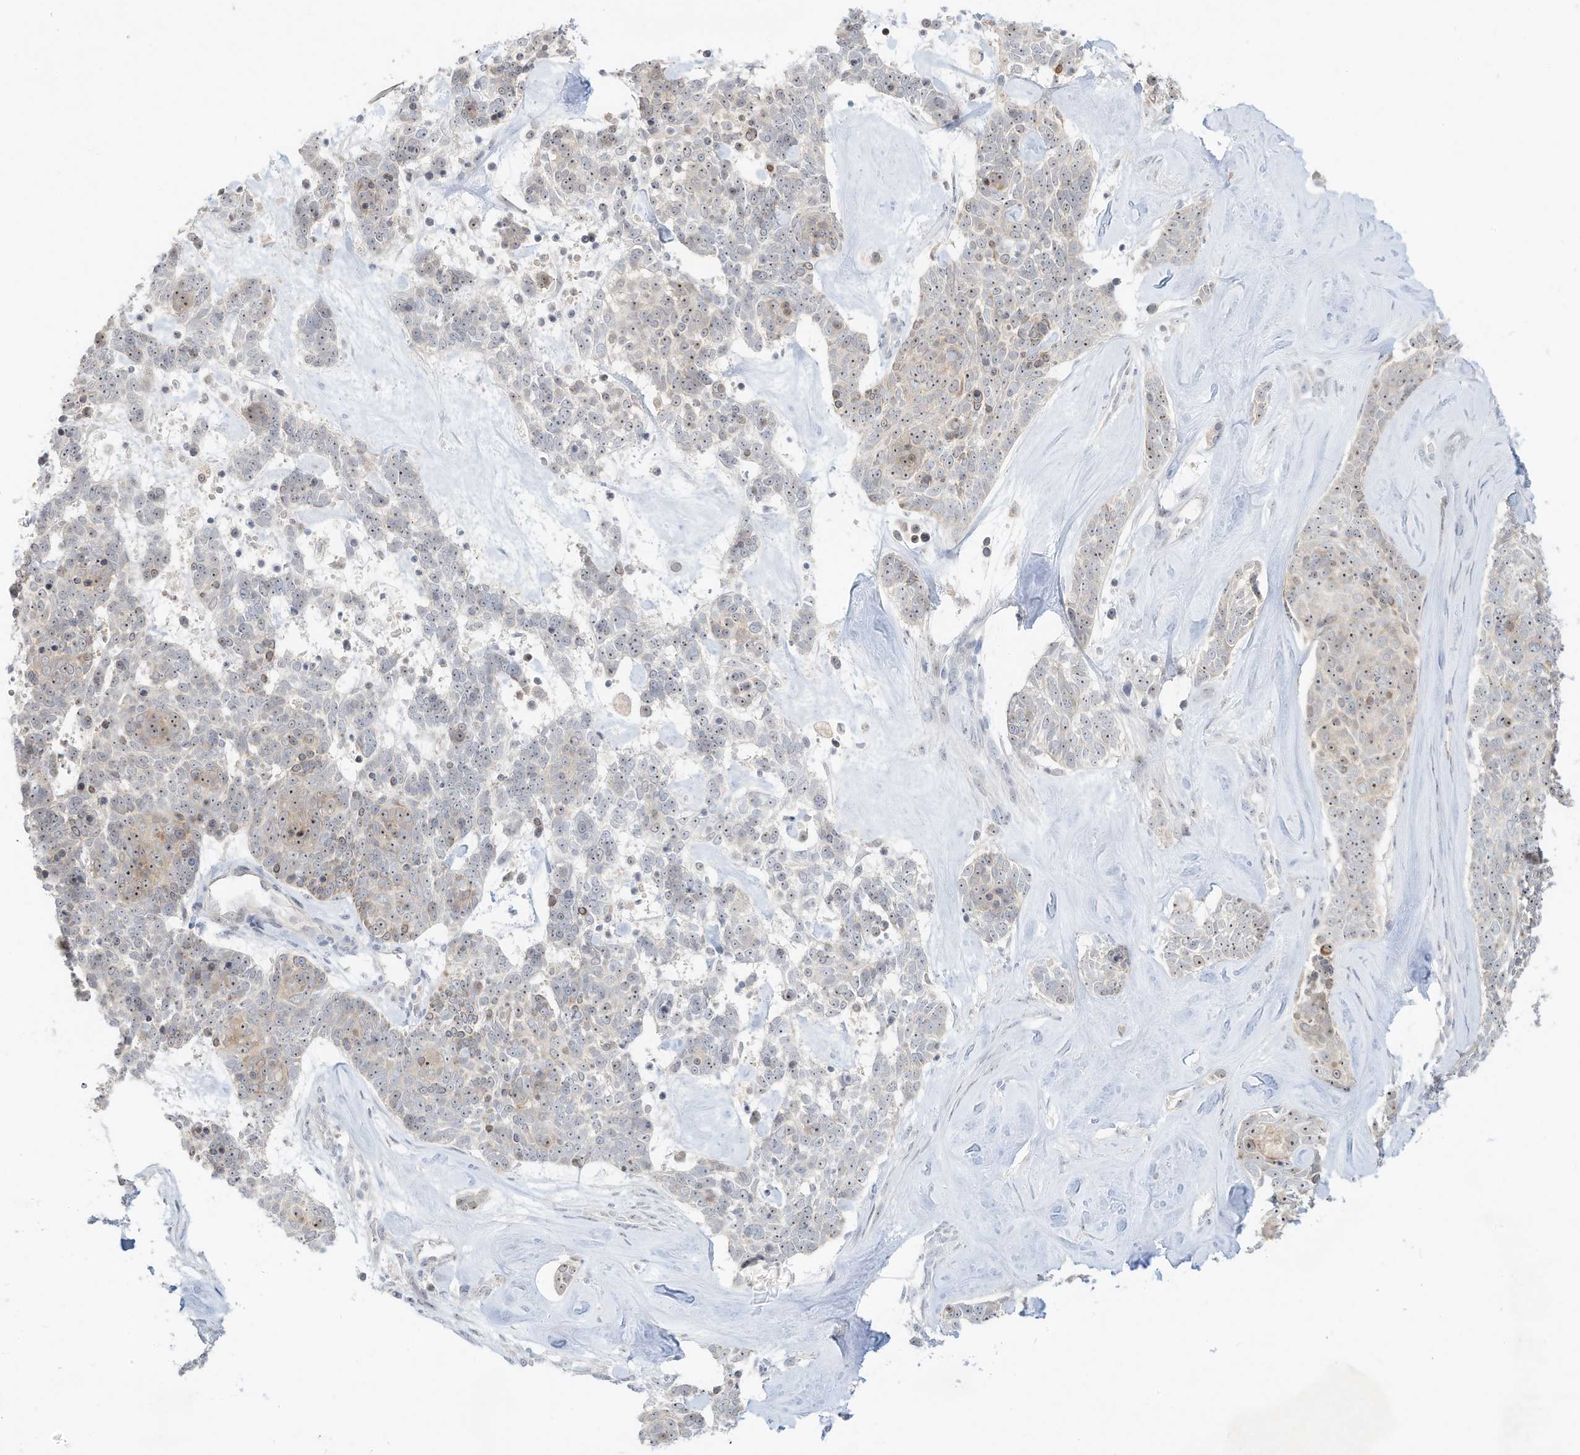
{"staining": {"intensity": "weak", "quantity": "<25%", "location": "nuclear"}, "tissue": "skin cancer", "cell_type": "Tumor cells", "image_type": "cancer", "snomed": [{"axis": "morphology", "description": "Basal cell carcinoma"}, {"axis": "topography", "description": "Skin"}], "caption": "This is an IHC histopathology image of human skin basal cell carcinoma. There is no positivity in tumor cells.", "gene": "PAK6", "patient": {"sex": "female", "age": 81}}